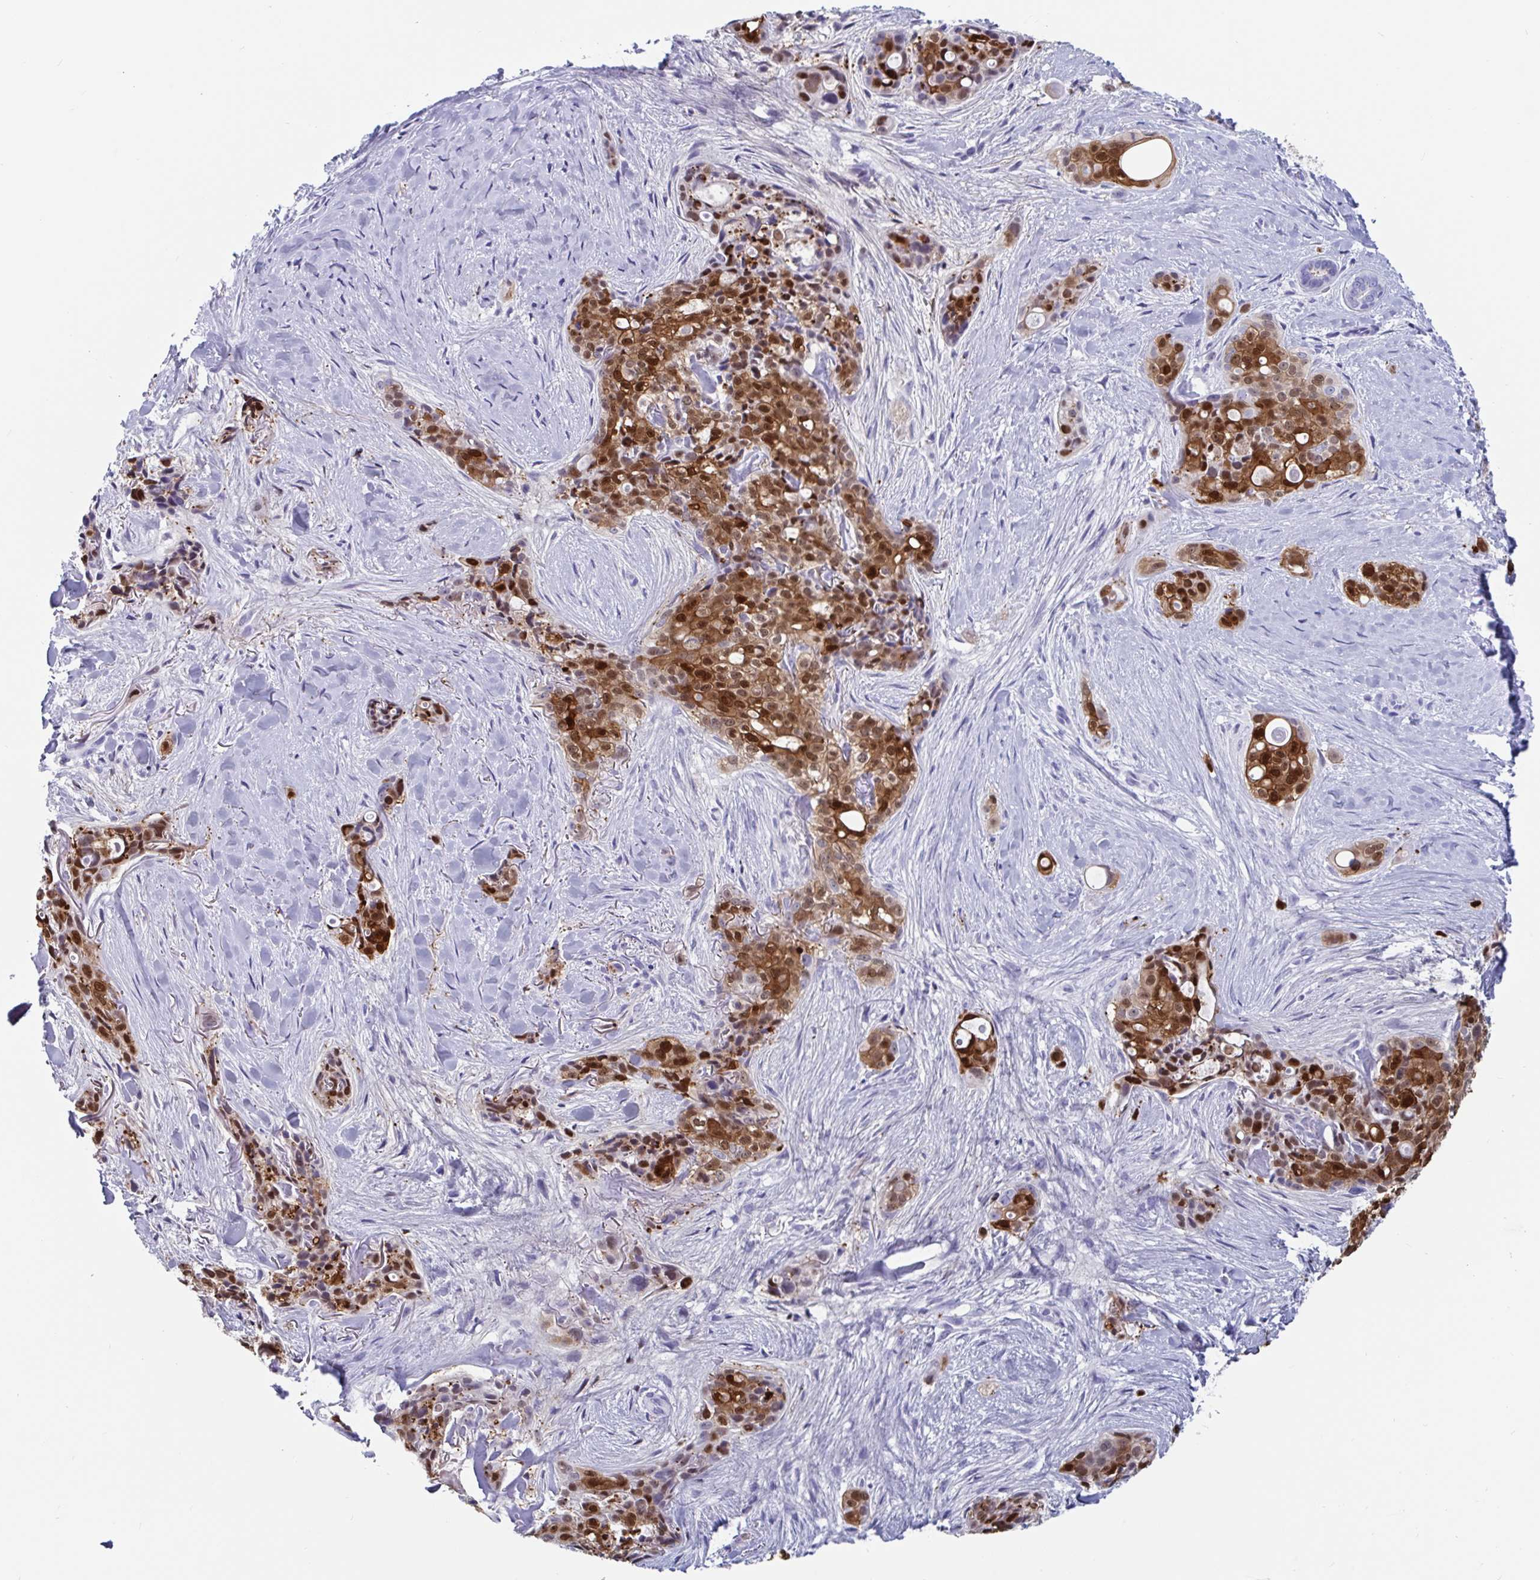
{"staining": {"intensity": "moderate", "quantity": ">75%", "location": "cytoplasmic/membranous,nuclear"}, "tissue": "skin cancer", "cell_type": "Tumor cells", "image_type": "cancer", "snomed": [{"axis": "morphology", "description": "Basal cell carcinoma"}, {"axis": "topography", "description": "Skin"}], "caption": "The image displays immunohistochemical staining of skin basal cell carcinoma. There is moderate cytoplasmic/membranous and nuclear positivity is appreciated in approximately >75% of tumor cells. Nuclei are stained in blue.", "gene": "GKN2", "patient": {"sex": "female", "age": 79}}